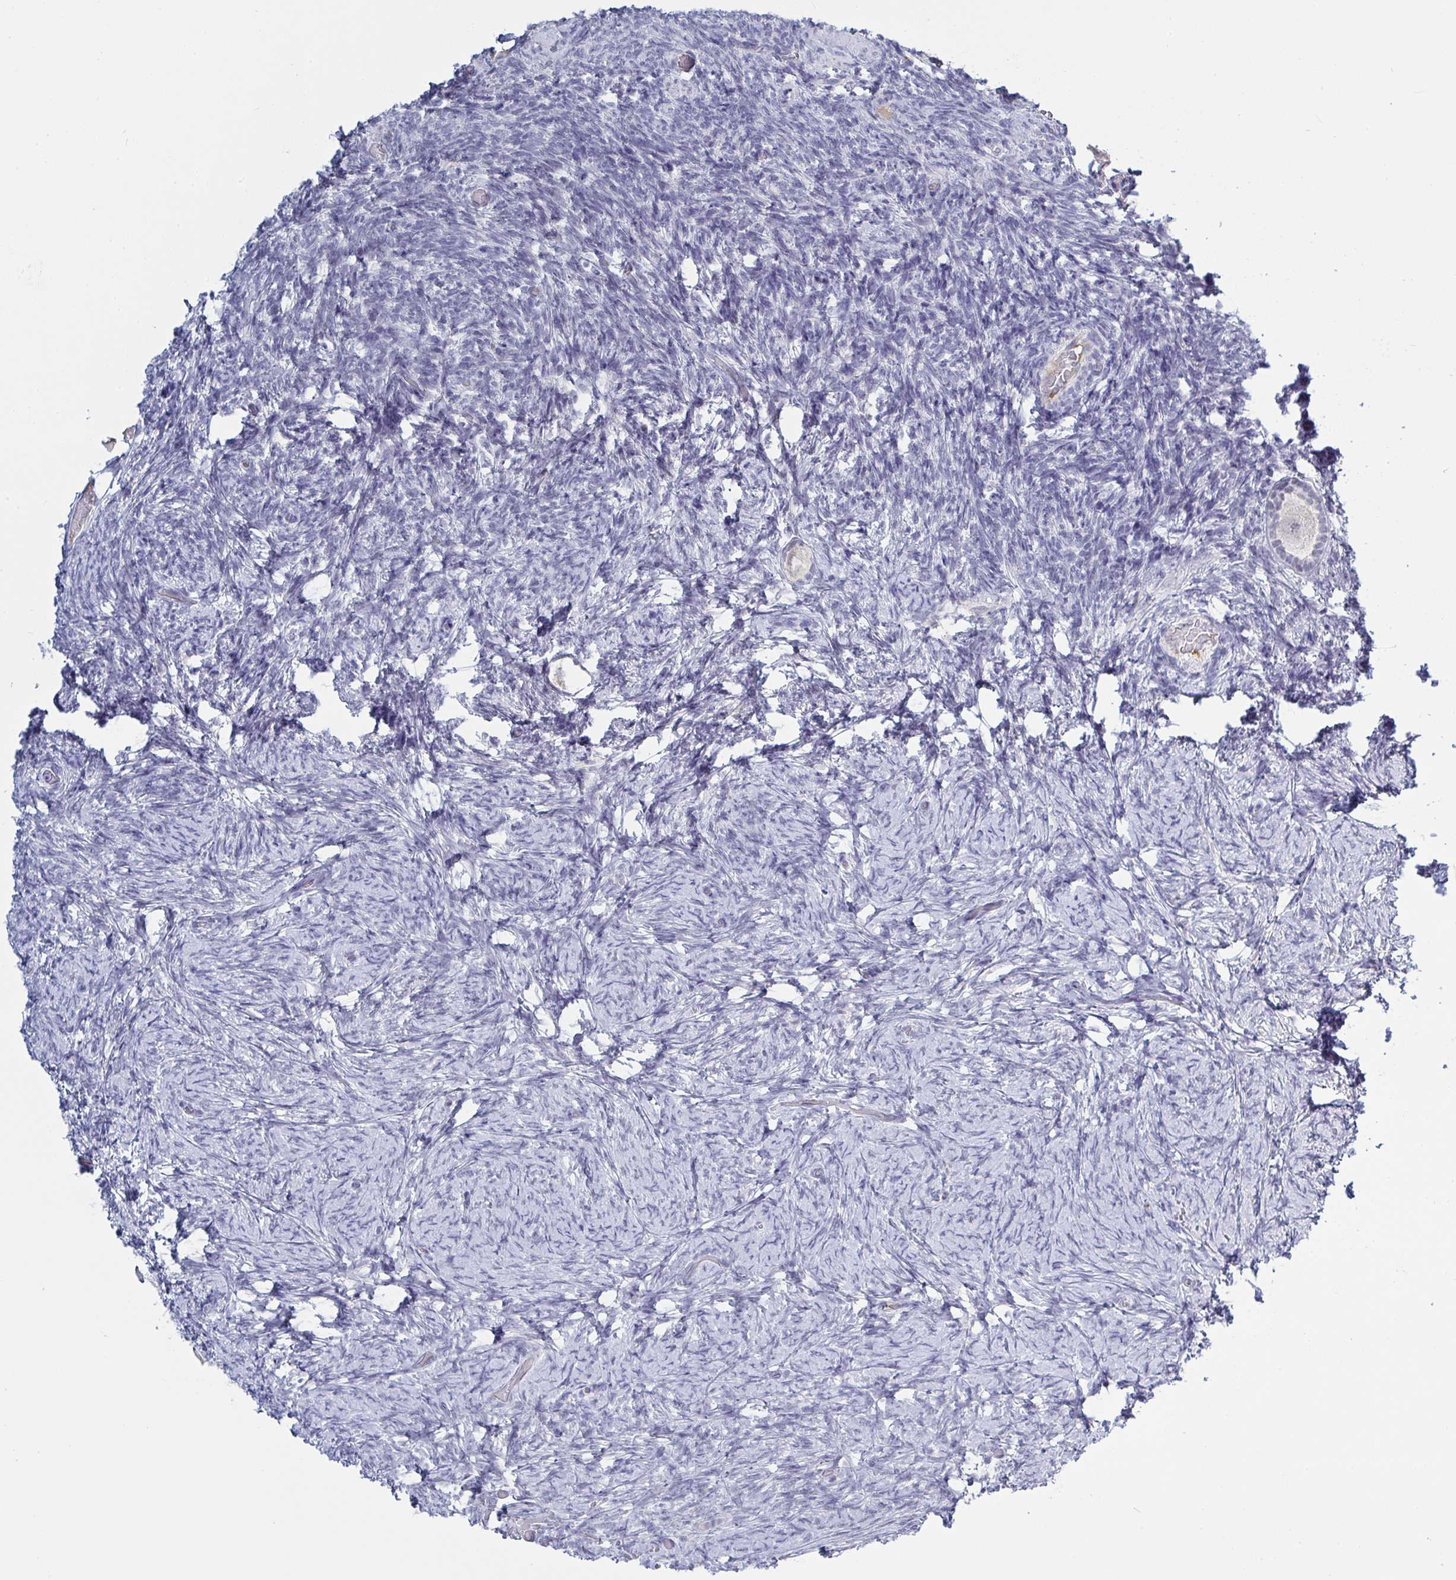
{"staining": {"intensity": "negative", "quantity": "none", "location": "none"}, "tissue": "ovary", "cell_type": "Follicle cells", "image_type": "normal", "snomed": [{"axis": "morphology", "description": "Normal tissue, NOS"}, {"axis": "topography", "description": "Ovary"}], "caption": "Photomicrograph shows no significant protein positivity in follicle cells of normal ovary. The staining is performed using DAB brown chromogen with nuclei counter-stained in using hematoxylin.", "gene": "KDM4D", "patient": {"sex": "female", "age": 34}}